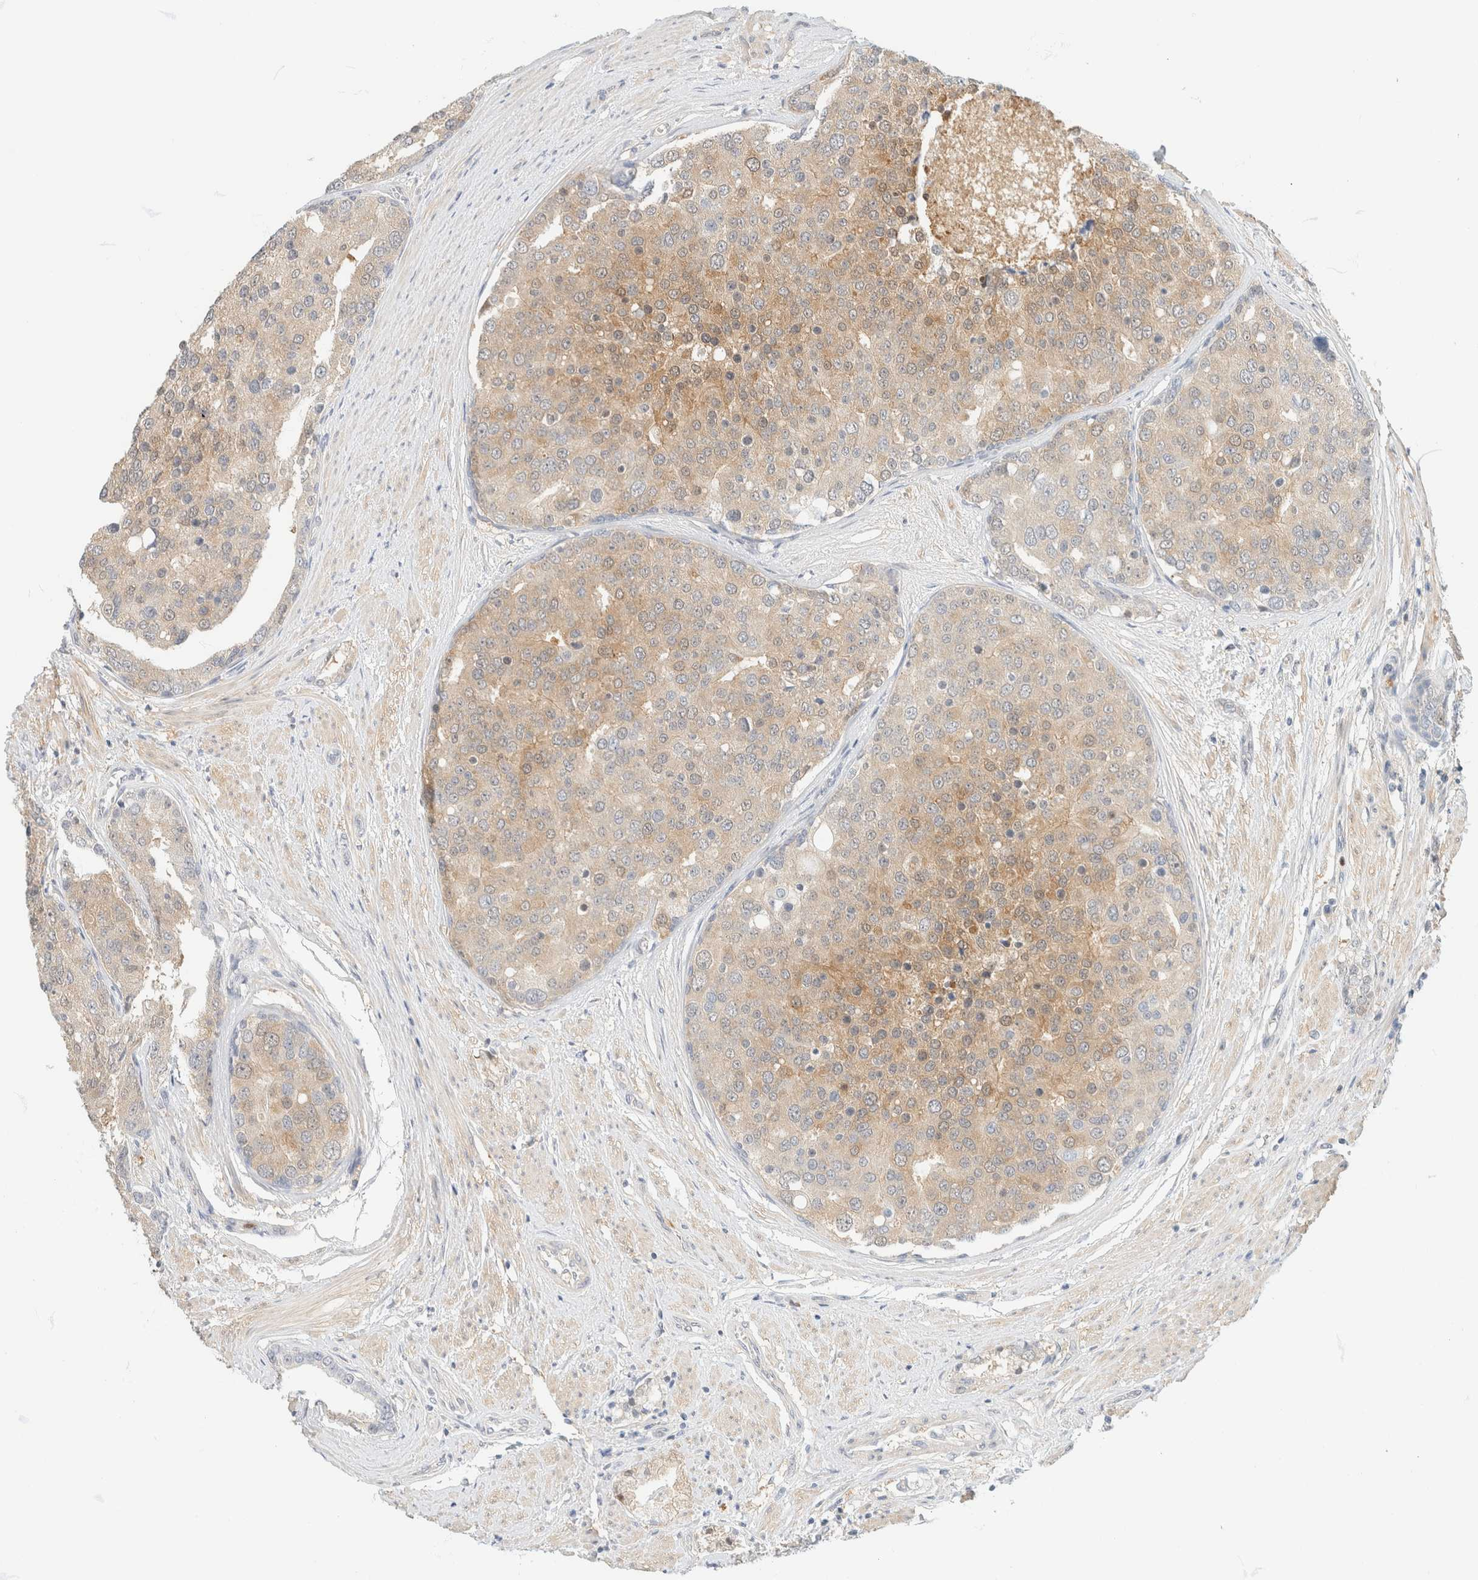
{"staining": {"intensity": "weak", "quantity": "25%-75%", "location": "cytoplasmic/membranous"}, "tissue": "prostate cancer", "cell_type": "Tumor cells", "image_type": "cancer", "snomed": [{"axis": "morphology", "description": "Adenocarcinoma, High grade"}, {"axis": "topography", "description": "Prostate"}], "caption": "An immunohistochemistry (IHC) micrograph of neoplastic tissue is shown. Protein staining in brown labels weak cytoplasmic/membranous positivity in prostate cancer within tumor cells.", "gene": "GPI", "patient": {"sex": "male", "age": 50}}